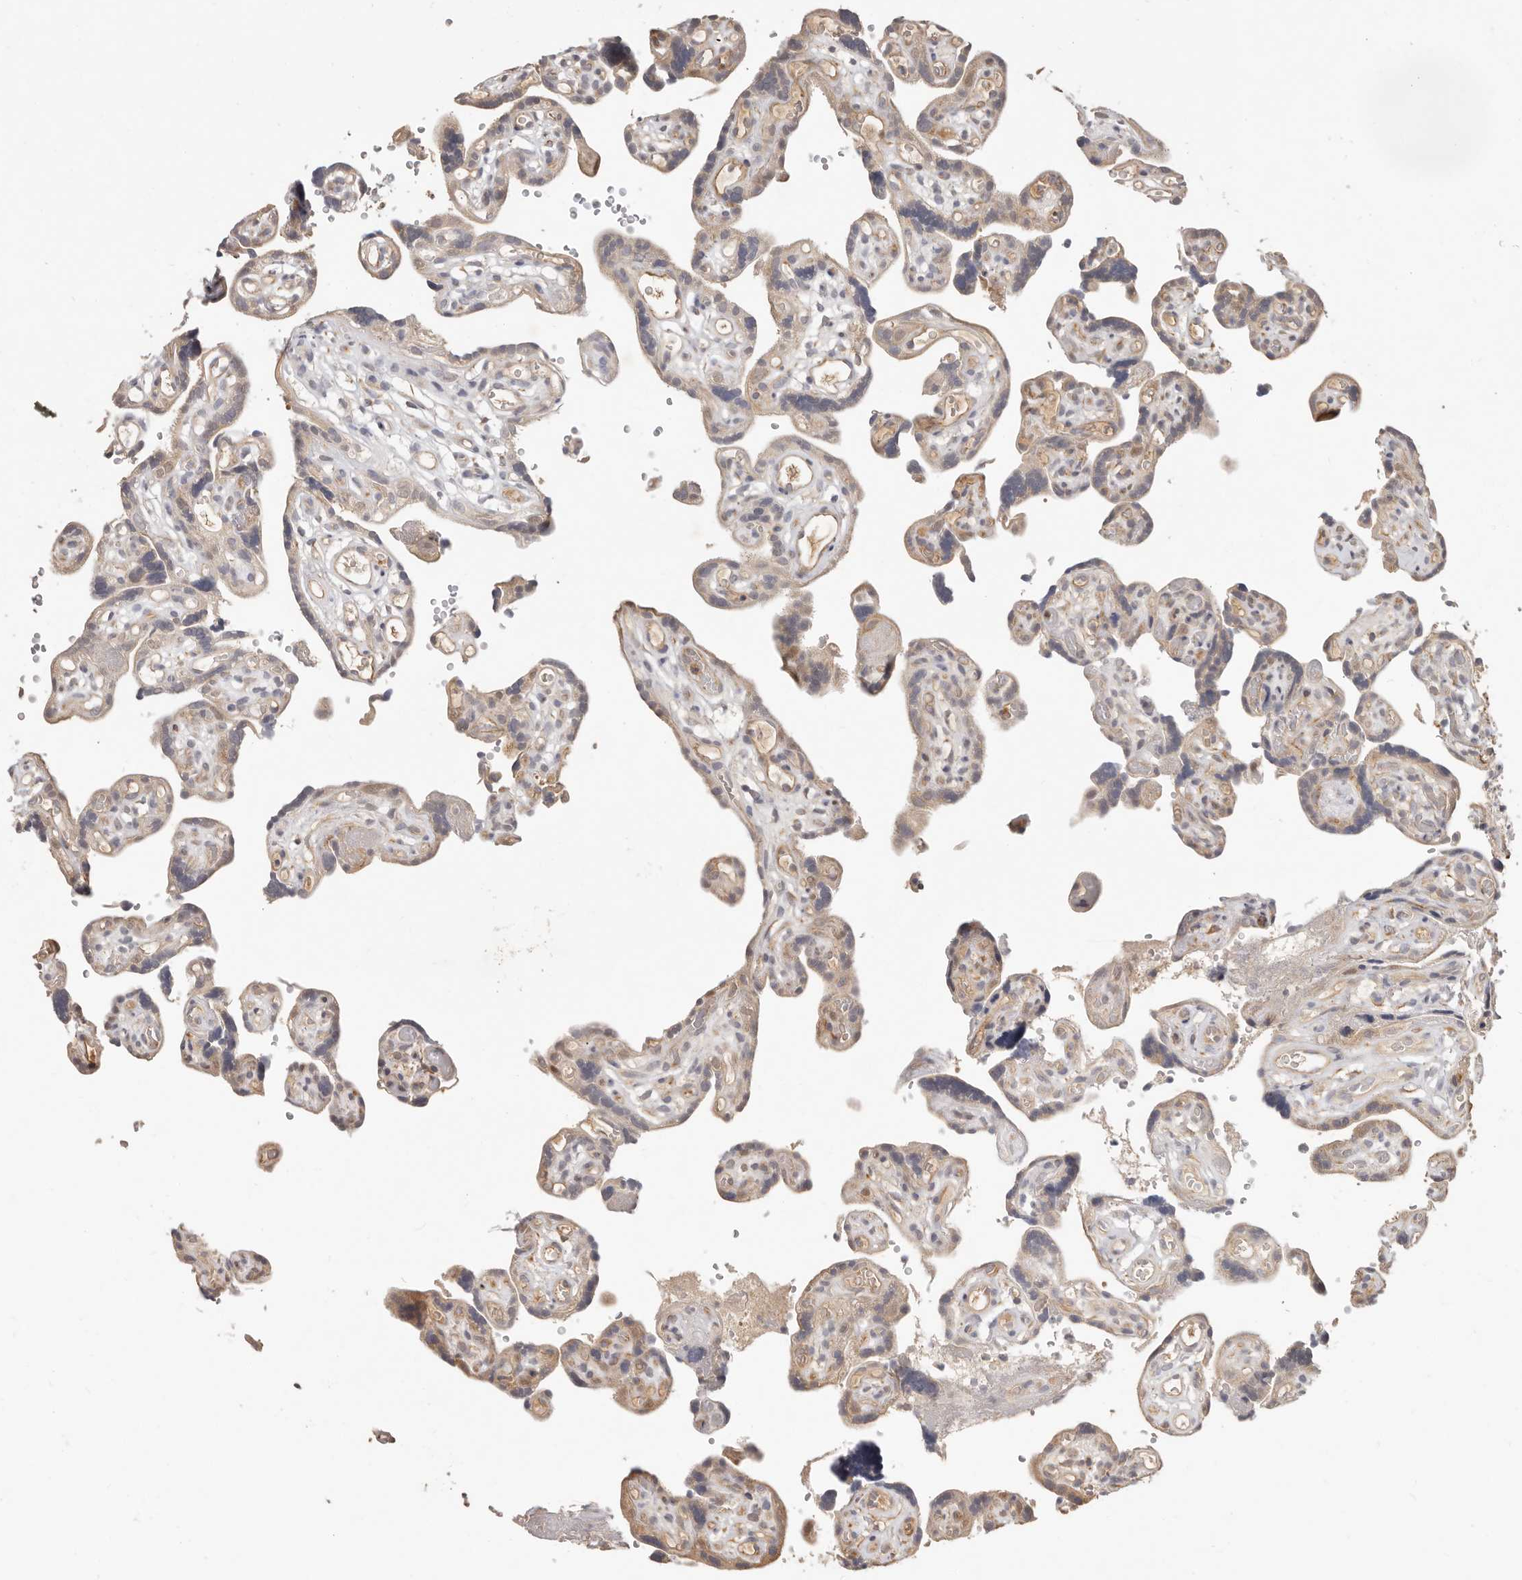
{"staining": {"intensity": "moderate", "quantity": ">75%", "location": "cytoplasmic/membranous"}, "tissue": "placenta", "cell_type": "Decidual cells", "image_type": "normal", "snomed": [{"axis": "morphology", "description": "Normal tissue, NOS"}, {"axis": "topography", "description": "Placenta"}], "caption": "Protein expression analysis of normal human placenta reveals moderate cytoplasmic/membranous positivity in approximately >75% of decidual cells. The protein is shown in brown color, while the nuclei are stained blue.", "gene": "MTFR2", "patient": {"sex": "female", "age": 30}}